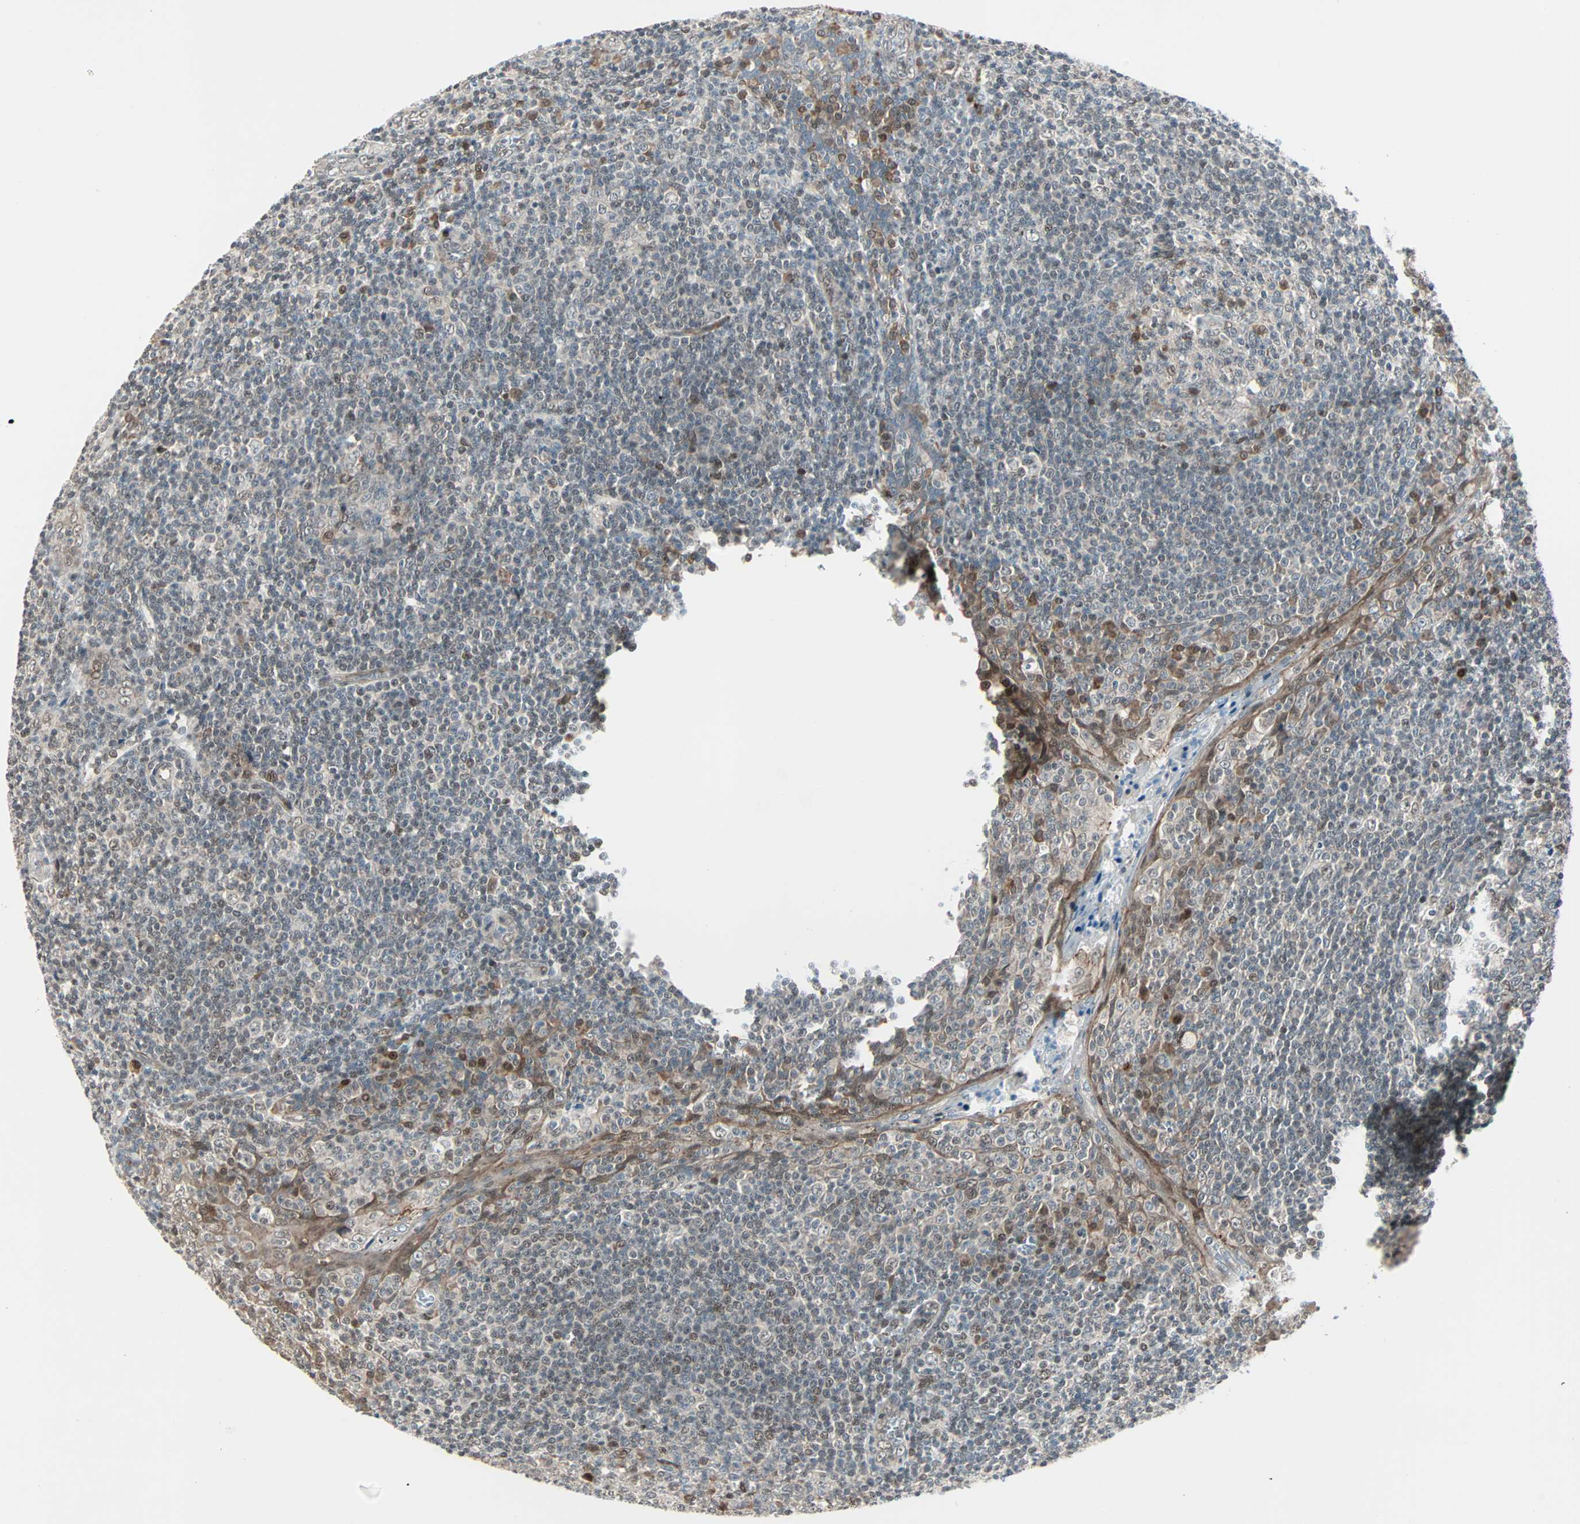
{"staining": {"intensity": "weak", "quantity": "<25%", "location": "nuclear"}, "tissue": "tonsil", "cell_type": "Germinal center cells", "image_type": "normal", "snomed": [{"axis": "morphology", "description": "Normal tissue, NOS"}, {"axis": "topography", "description": "Tonsil"}], "caption": "Germinal center cells show no significant staining in unremarkable tonsil. (Immunohistochemistry (ihc), brightfield microscopy, high magnification).", "gene": "CBX4", "patient": {"sex": "male", "age": 31}}